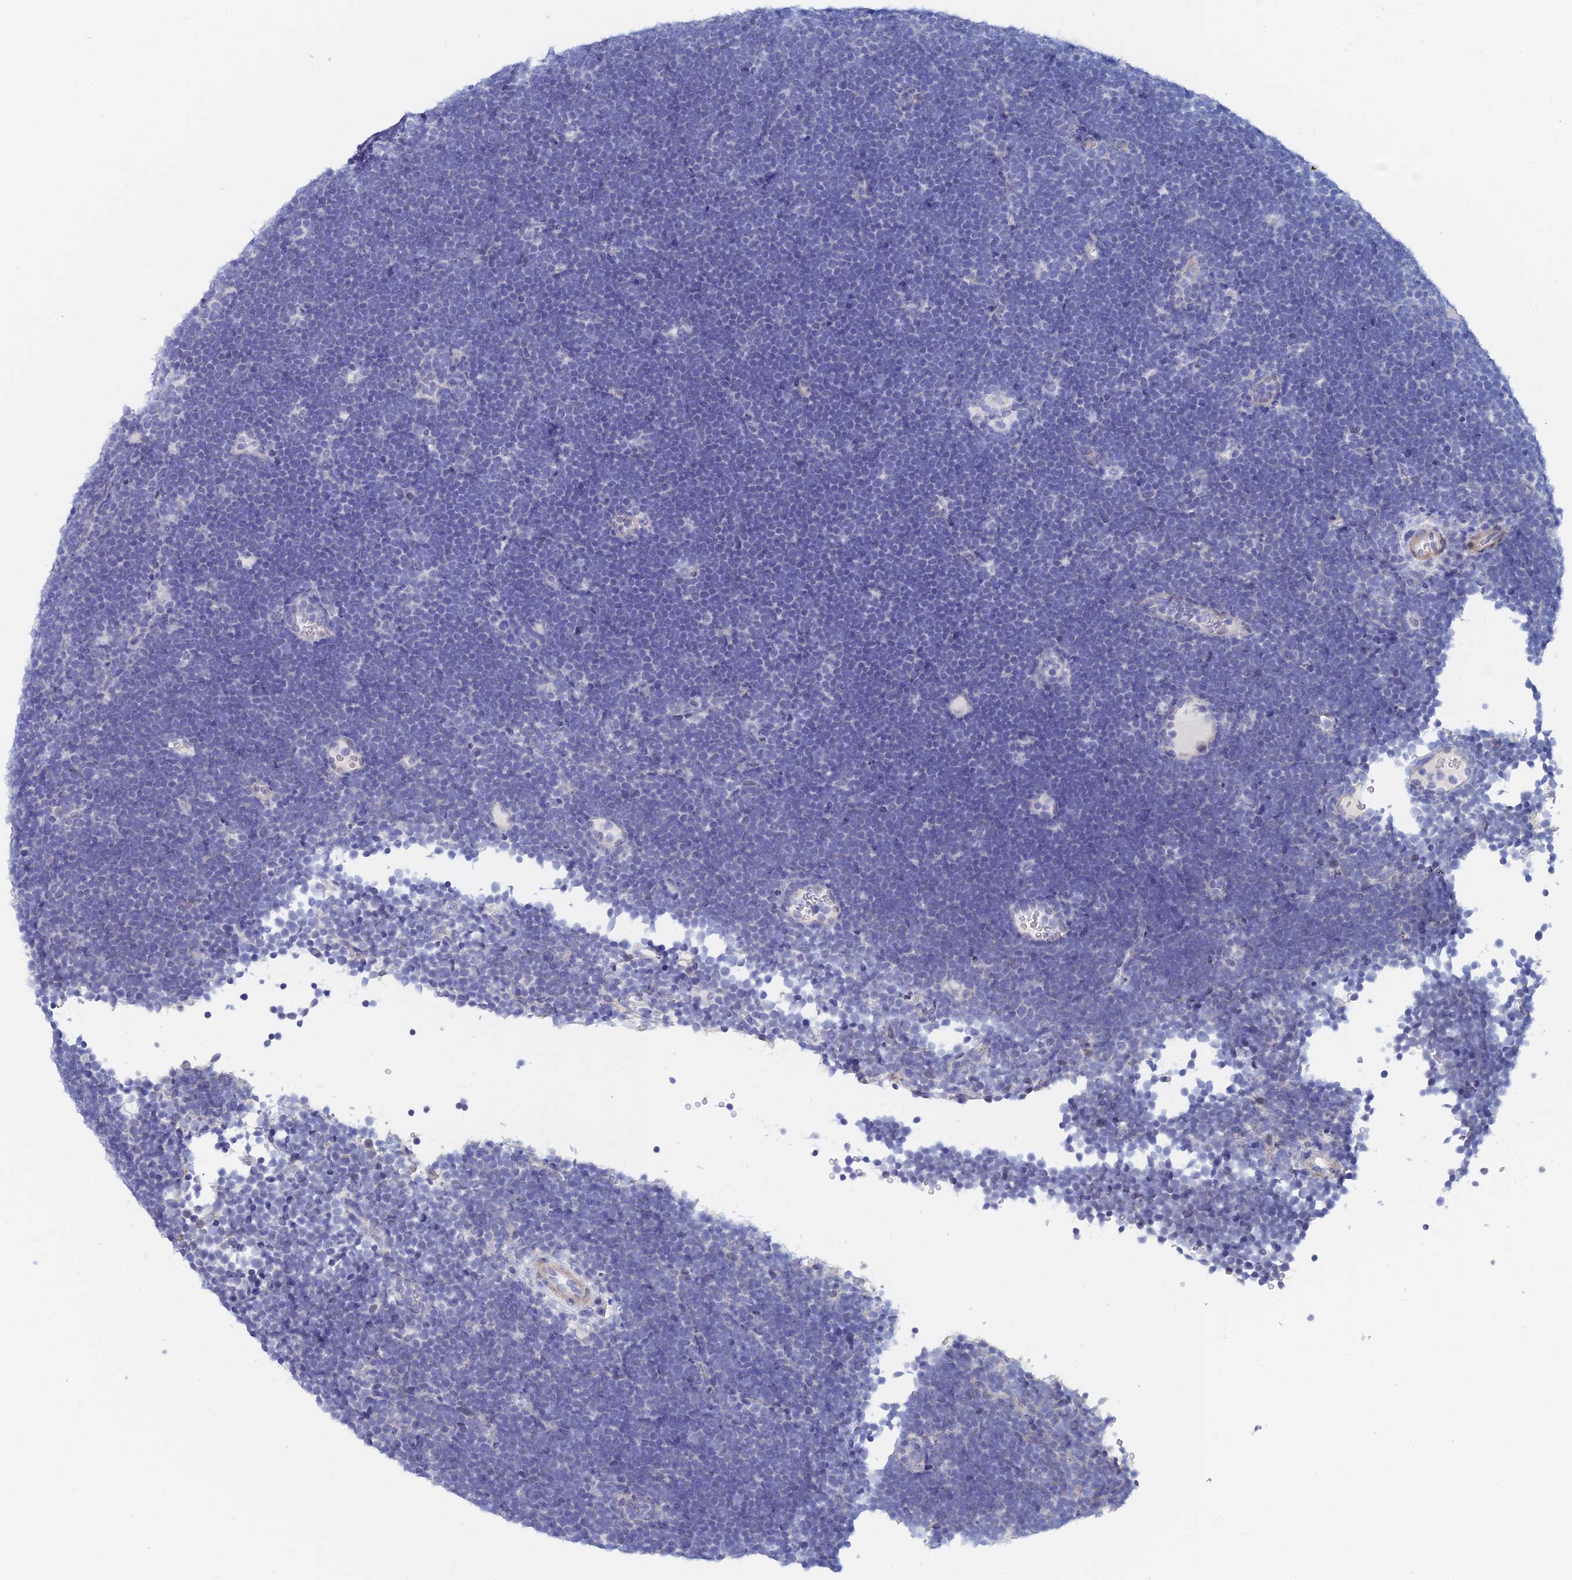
{"staining": {"intensity": "negative", "quantity": "none", "location": "none"}, "tissue": "lymphoma", "cell_type": "Tumor cells", "image_type": "cancer", "snomed": [{"axis": "morphology", "description": "Malignant lymphoma, non-Hodgkin's type, High grade"}, {"axis": "topography", "description": "Lymph node"}], "caption": "Tumor cells show no significant positivity in lymphoma.", "gene": "GMNC", "patient": {"sex": "male", "age": 13}}